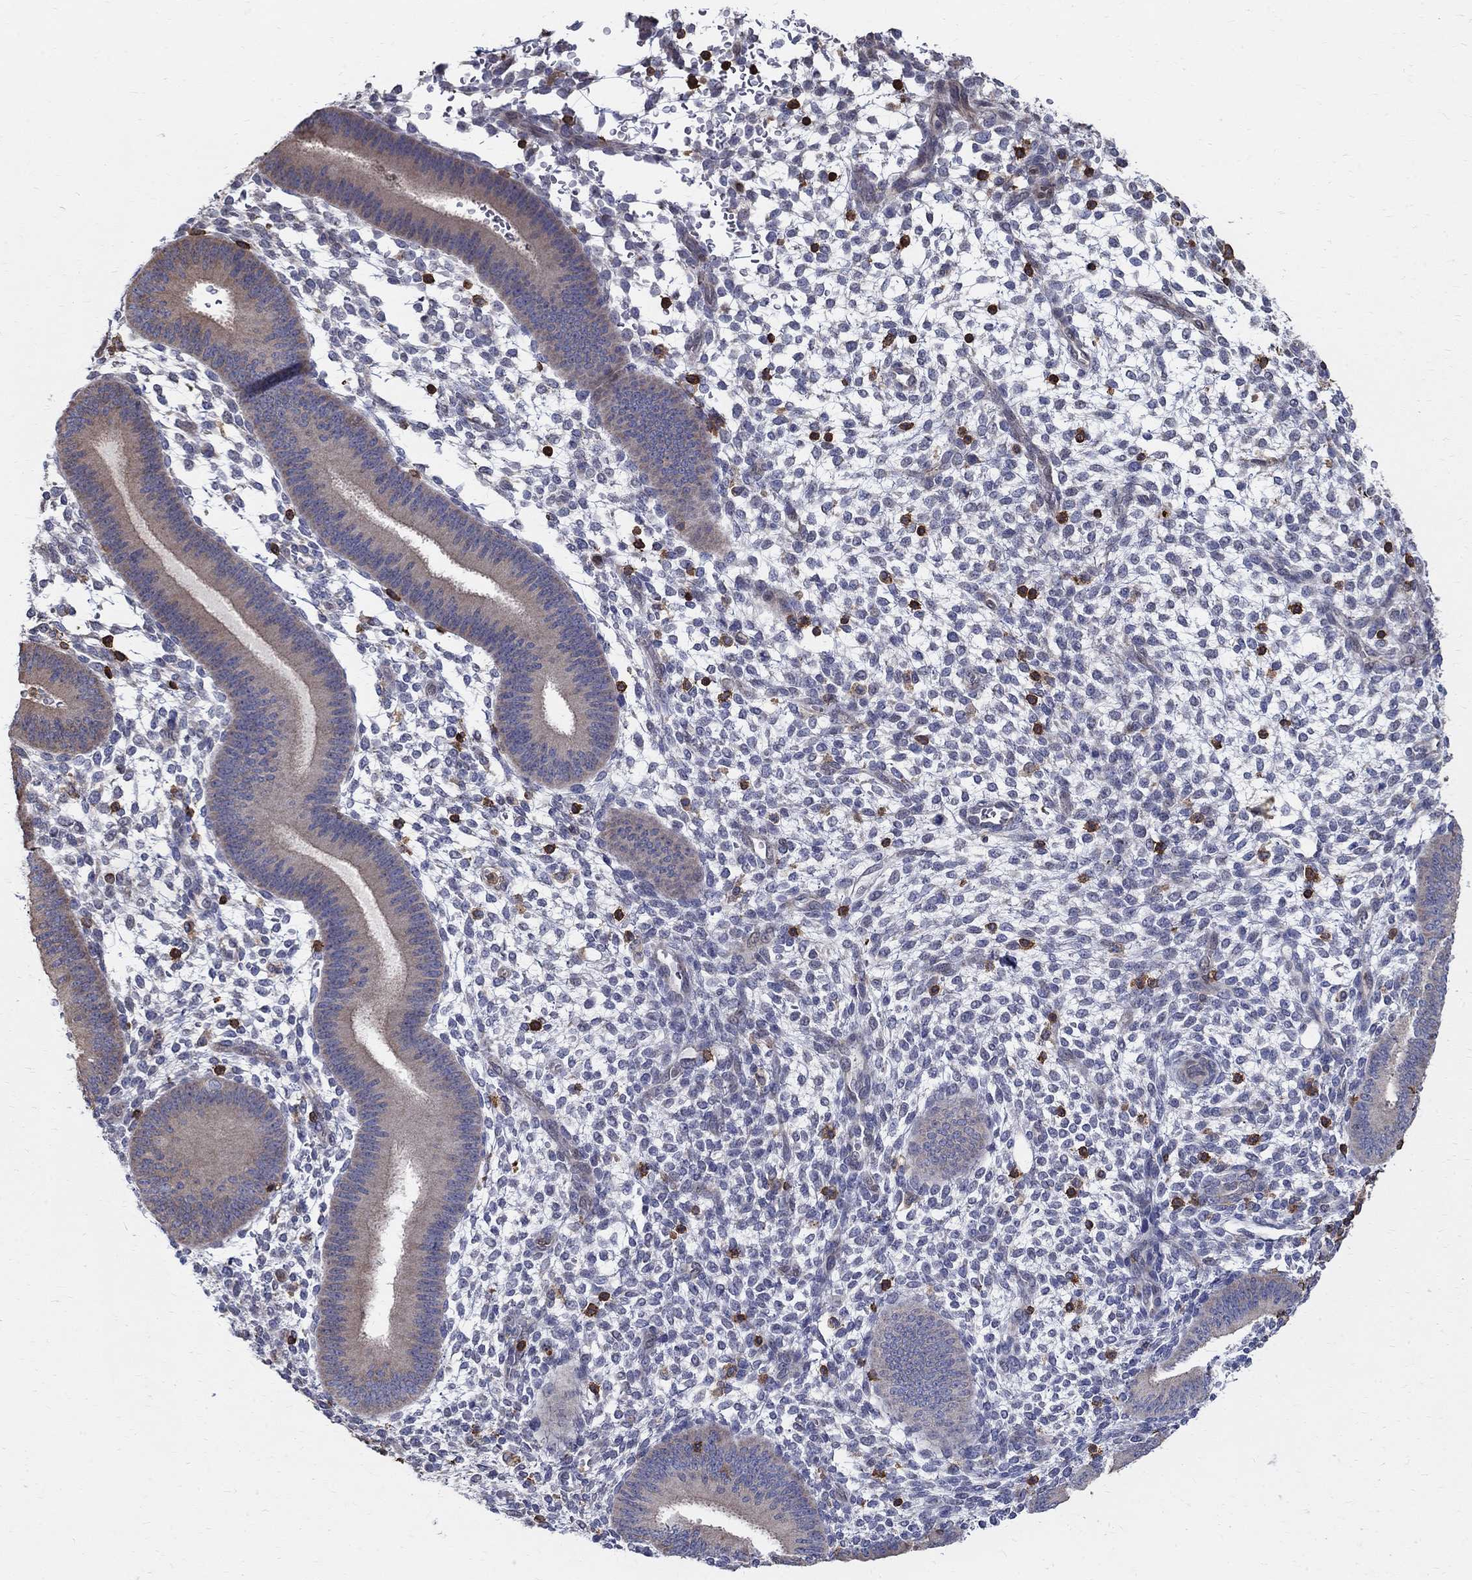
{"staining": {"intensity": "negative", "quantity": "none", "location": "none"}, "tissue": "endometrium", "cell_type": "Cells in endometrial stroma", "image_type": "normal", "snomed": [{"axis": "morphology", "description": "Normal tissue, NOS"}, {"axis": "topography", "description": "Endometrium"}], "caption": "DAB (3,3'-diaminobenzidine) immunohistochemical staining of benign endometrium demonstrates no significant positivity in cells in endometrial stroma. (DAB (3,3'-diaminobenzidine) immunohistochemistry (IHC) with hematoxylin counter stain).", "gene": "AGAP2", "patient": {"sex": "female", "age": 39}}